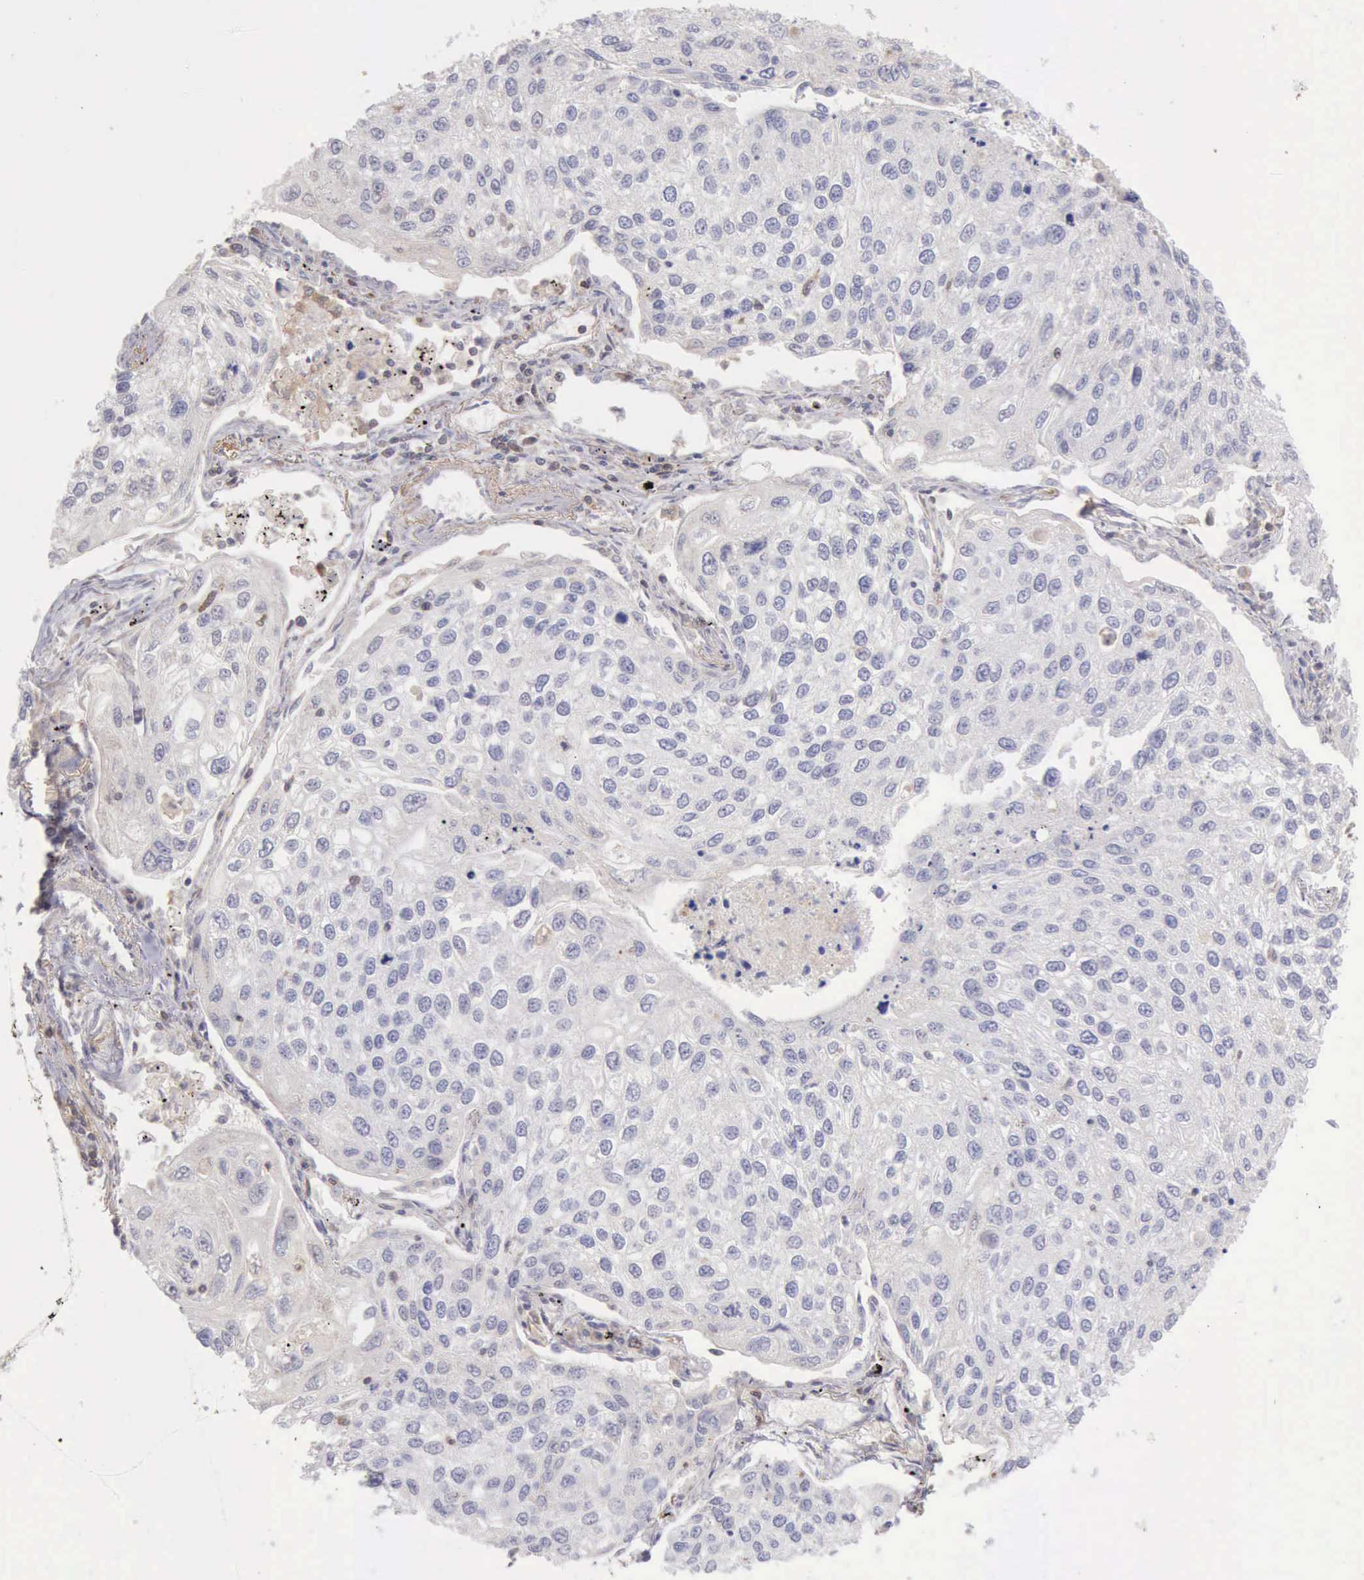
{"staining": {"intensity": "negative", "quantity": "none", "location": "none"}, "tissue": "lung cancer", "cell_type": "Tumor cells", "image_type": "cancer", "snomed": [{"axis": "morphology", "description": "Squamous cell carcinoma, NOS"}, {"axis": "topography", "description": "Lung"}], "caption": "This is a histopathology image of immunohistochemistry staining of lung cancer, which shows no positivity in tumor cells.", "gene": "SASH3", "patient": {"sex": "male", "age": 75}}